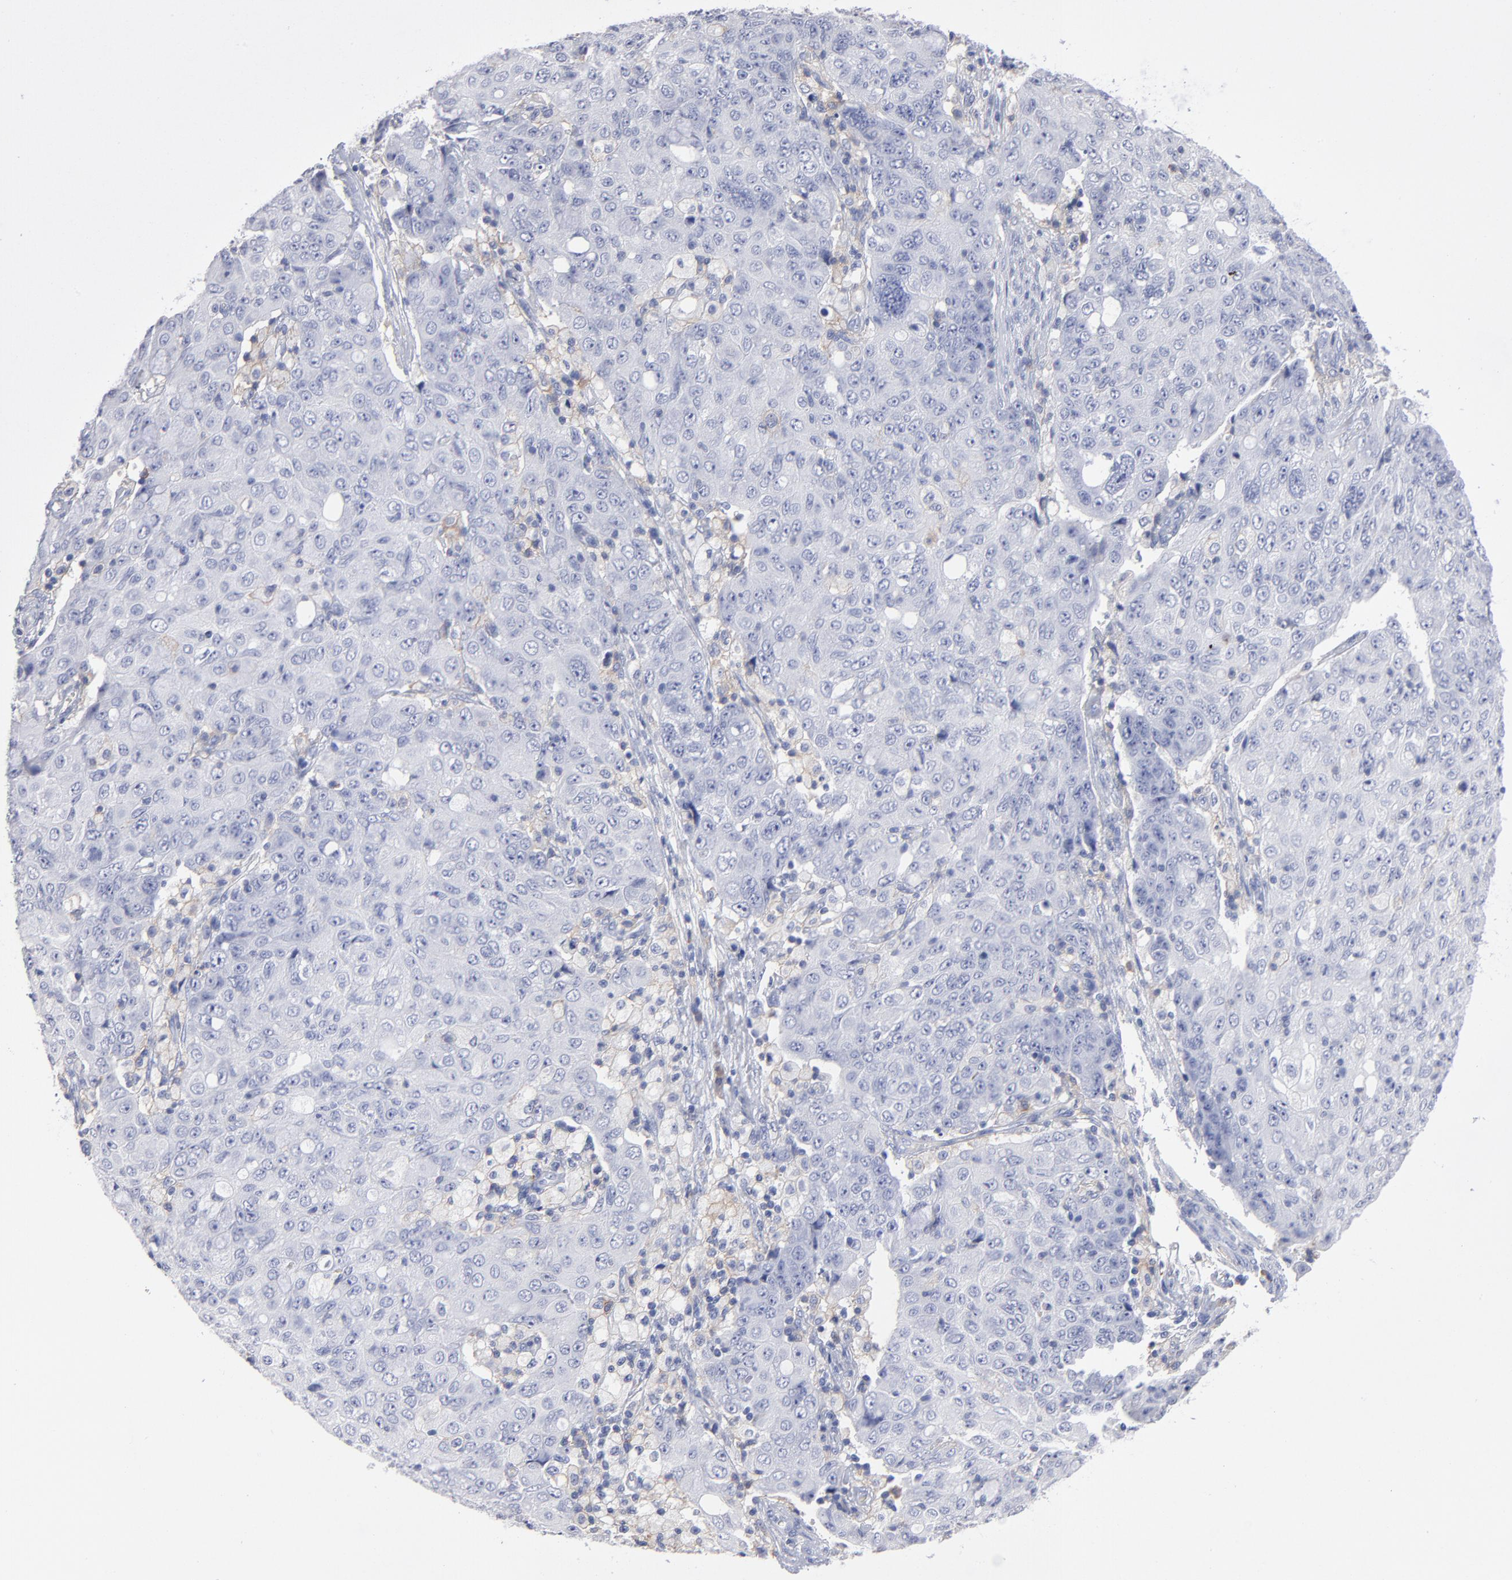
{"staining": {"intensity": "negative", "quantity": "none", "location": "none"}, "tissue": "ovarian cancer", "cell_type": "Tumor cells", "image_type": "cancer", "snomed": [{"axis": "morphology", "description": "Carcinoma, endometroid"}, {"axis": "topography", "description": "Ovary"}], "caption": "Histopathology image shows no protein expression in tumor cells of ovarian cancer tissue.", "gene": "LAT2", "patient": {"sex": "female", "age": 42}}